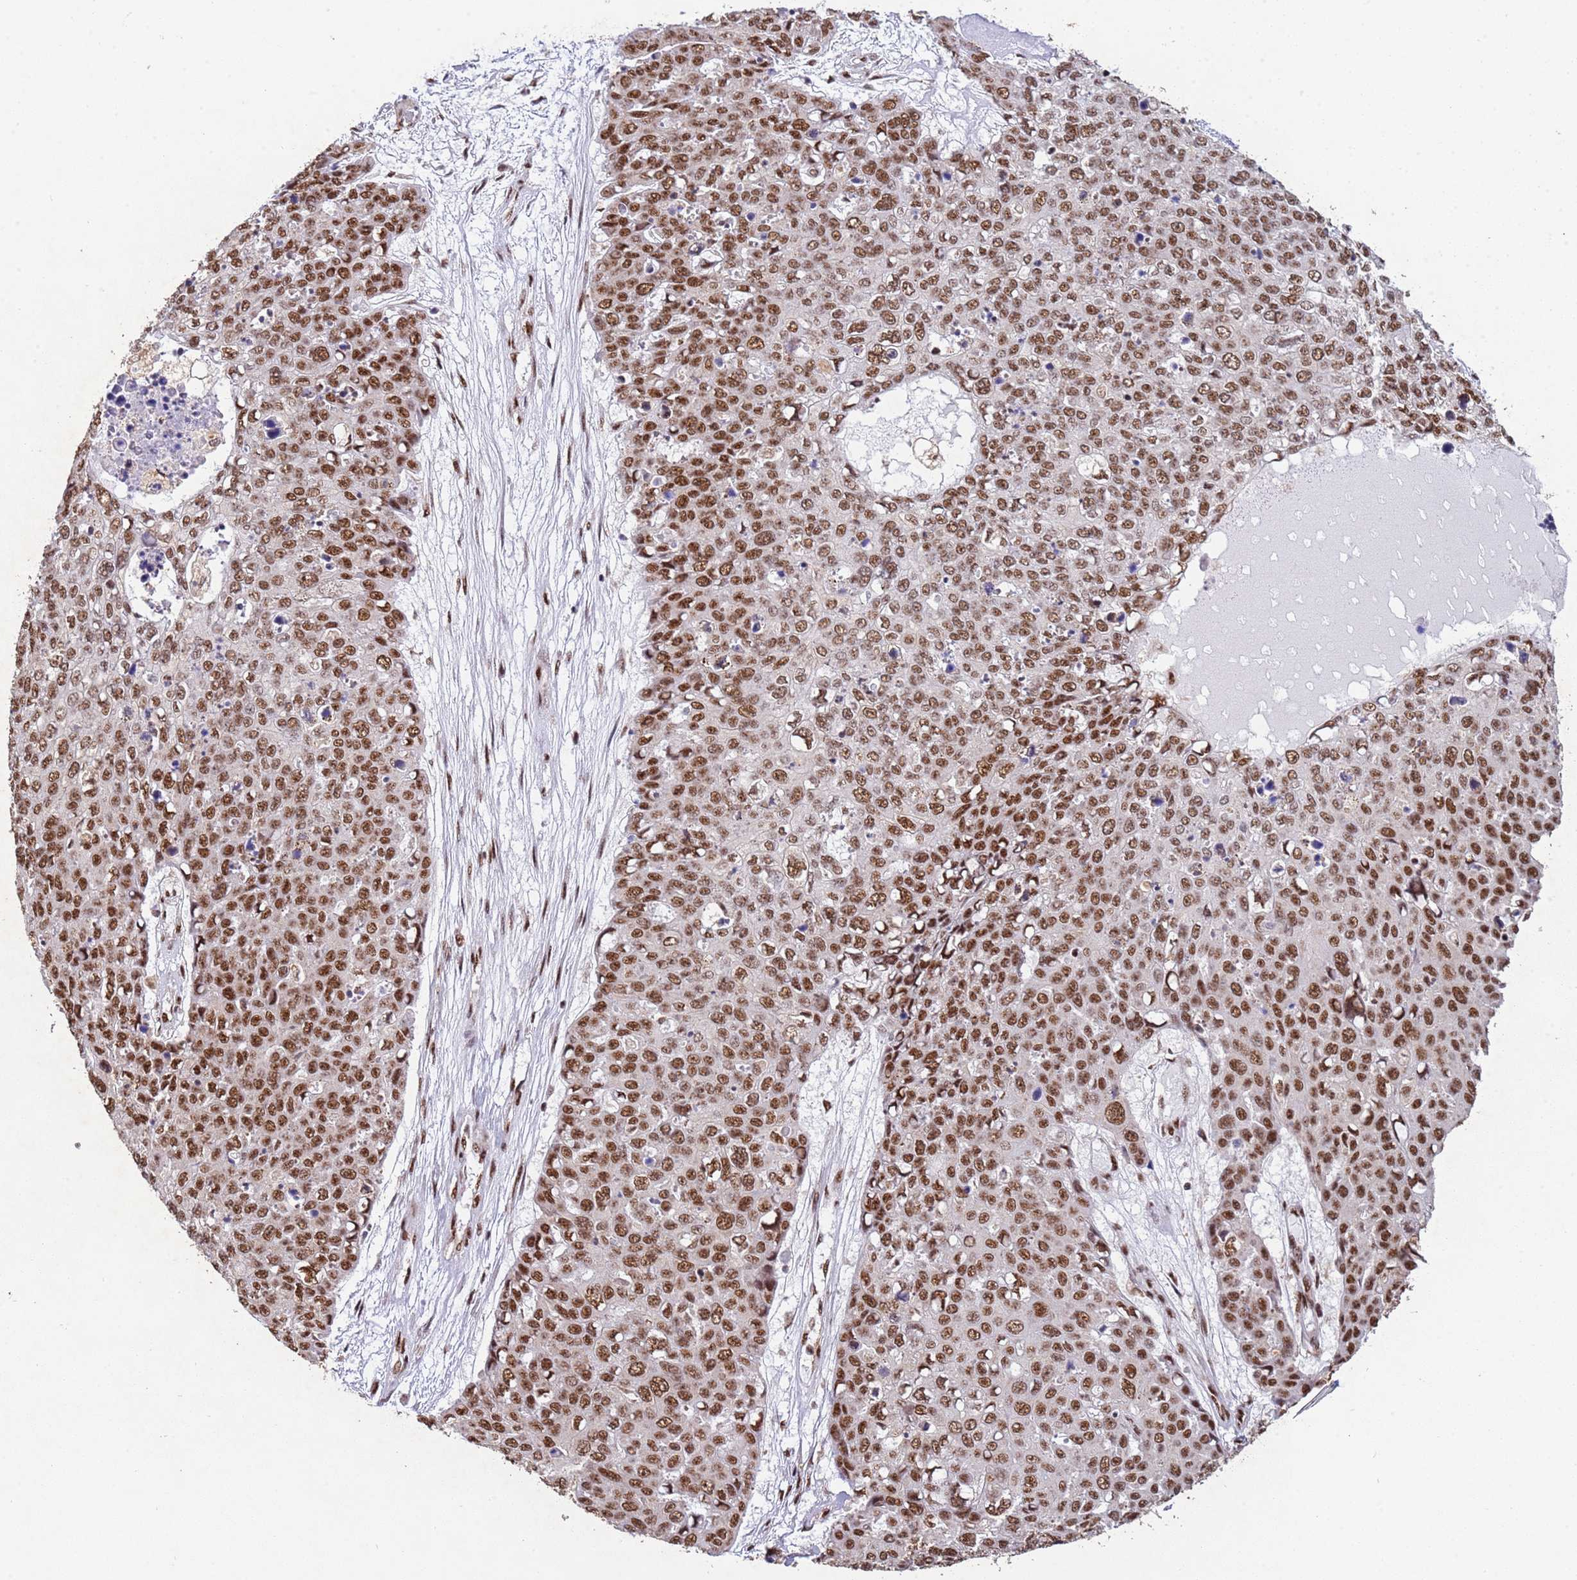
{"staining": {"intensity": "moderate", "quantity": ">75%", "location": "nuclear"}, "tissue": "skin cancer", "cell_type": "Tumor cells", "image_type": "cancer", "snomed": [{"axis": "morphology", "description": "Squamous cell carcinoma, NOS"}, {"axis": "topography", "description": "Skin"}], "caption": "The image displays a brown stain indicating the presence of a protein in the nuclear of tumor cells in skin cancer. The protein of interest is shown in brown color, while the nuclei are stained blue.", "gene": "ESF1", "patient": {"sex": "male", "age": 71}}